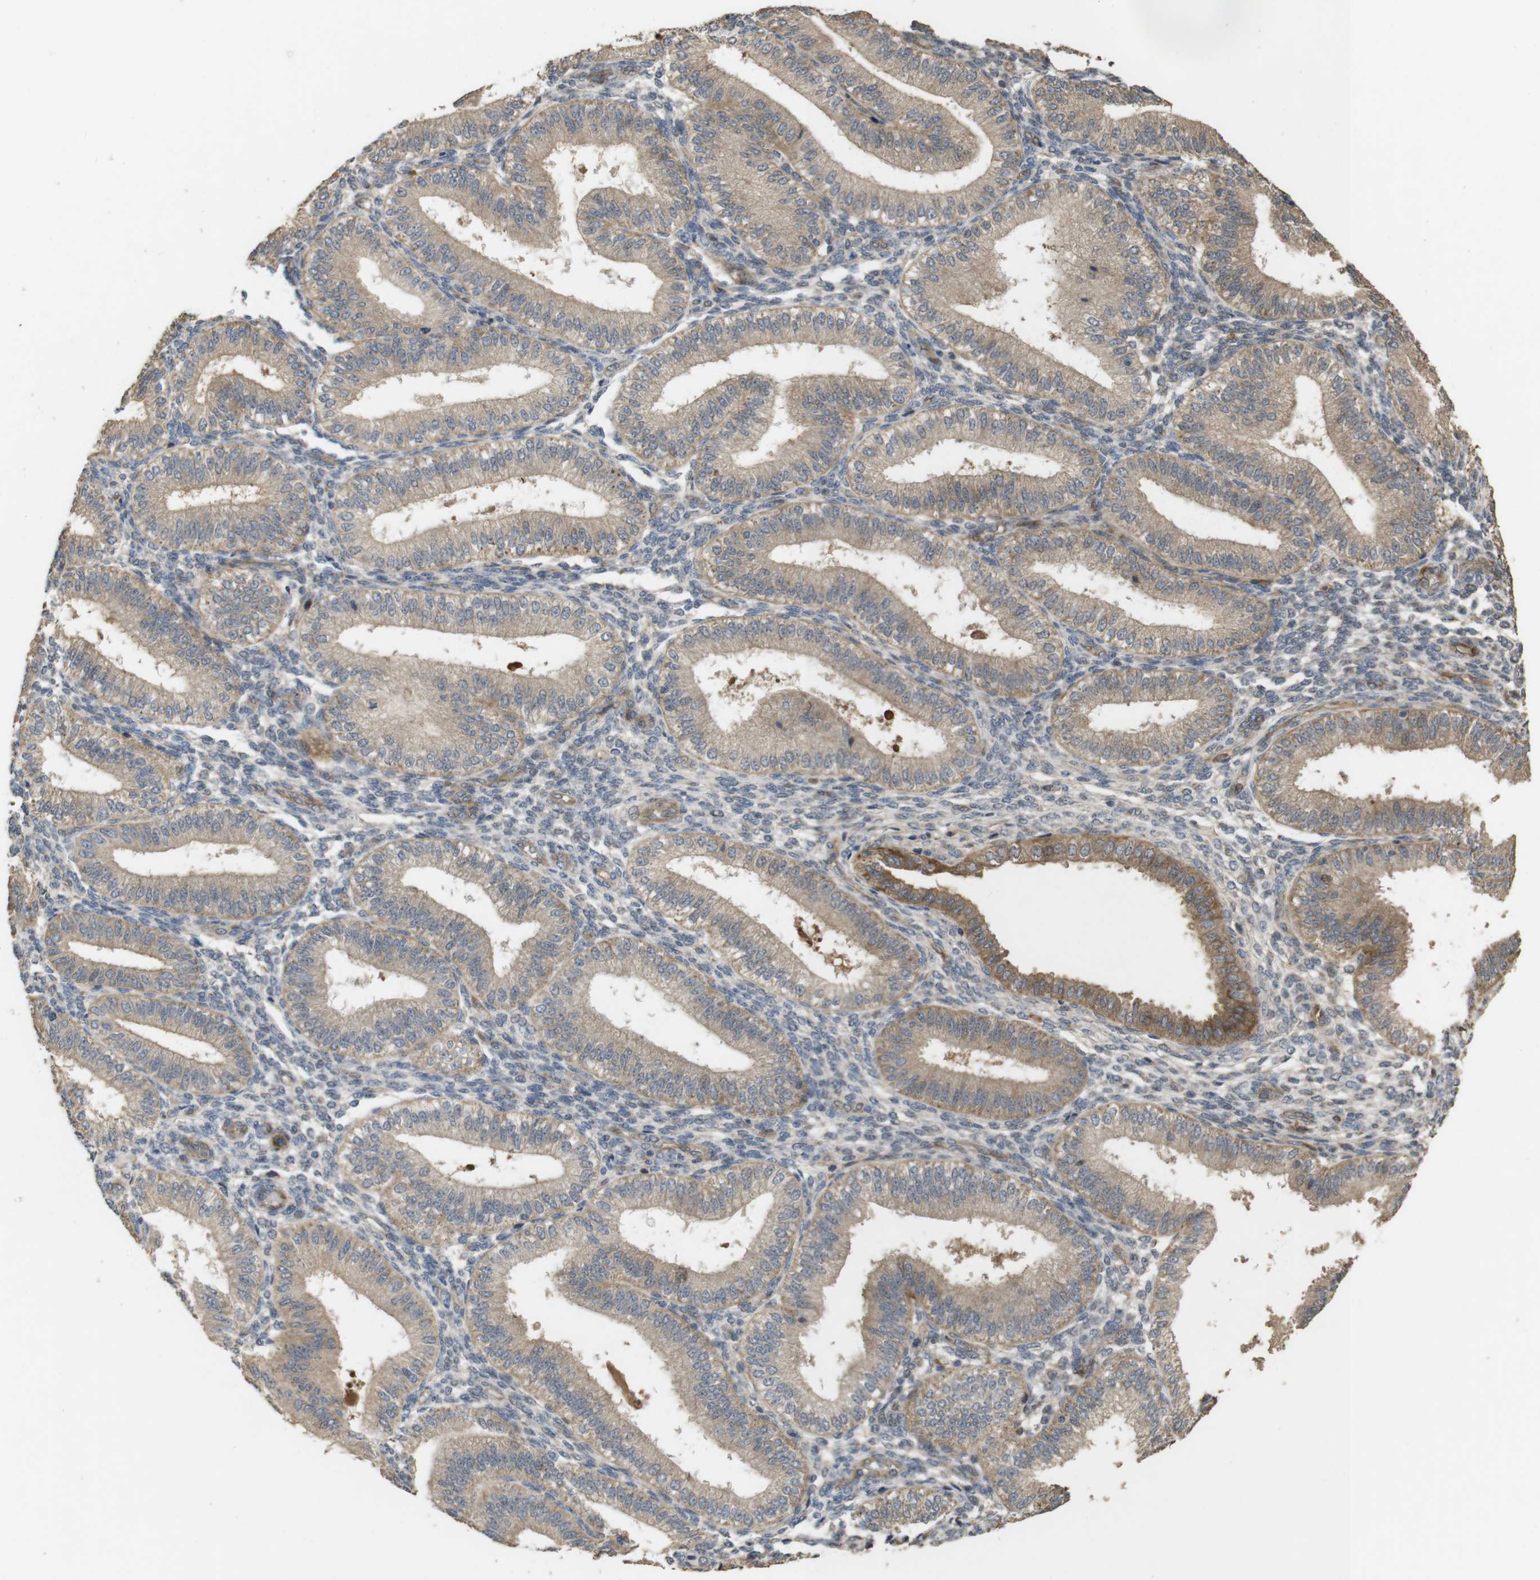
{"staining": {"intensity": "weak", "quantity": ">75%", "location": "cytoplasmic/membranous"}, "tissue": "endometrium", "cell_type": "Cells in endometrial stroma", "image_type": "normal", "snomed": [{"axis": "morphology", "description": "Normal tissue, NOS"}, {"axis": "topography", "description": "Endometrium"}], "caption": "Cells in endometrial stroma display low levels of weak cytoplasmic/membranous positivity in approximately >75% of cells in benign human endometrium. (Brightfield microscopy of DAB IHC at high magnification).", "gene": "PCDHB10", "patient": {"sex": "female", "age": 39}}